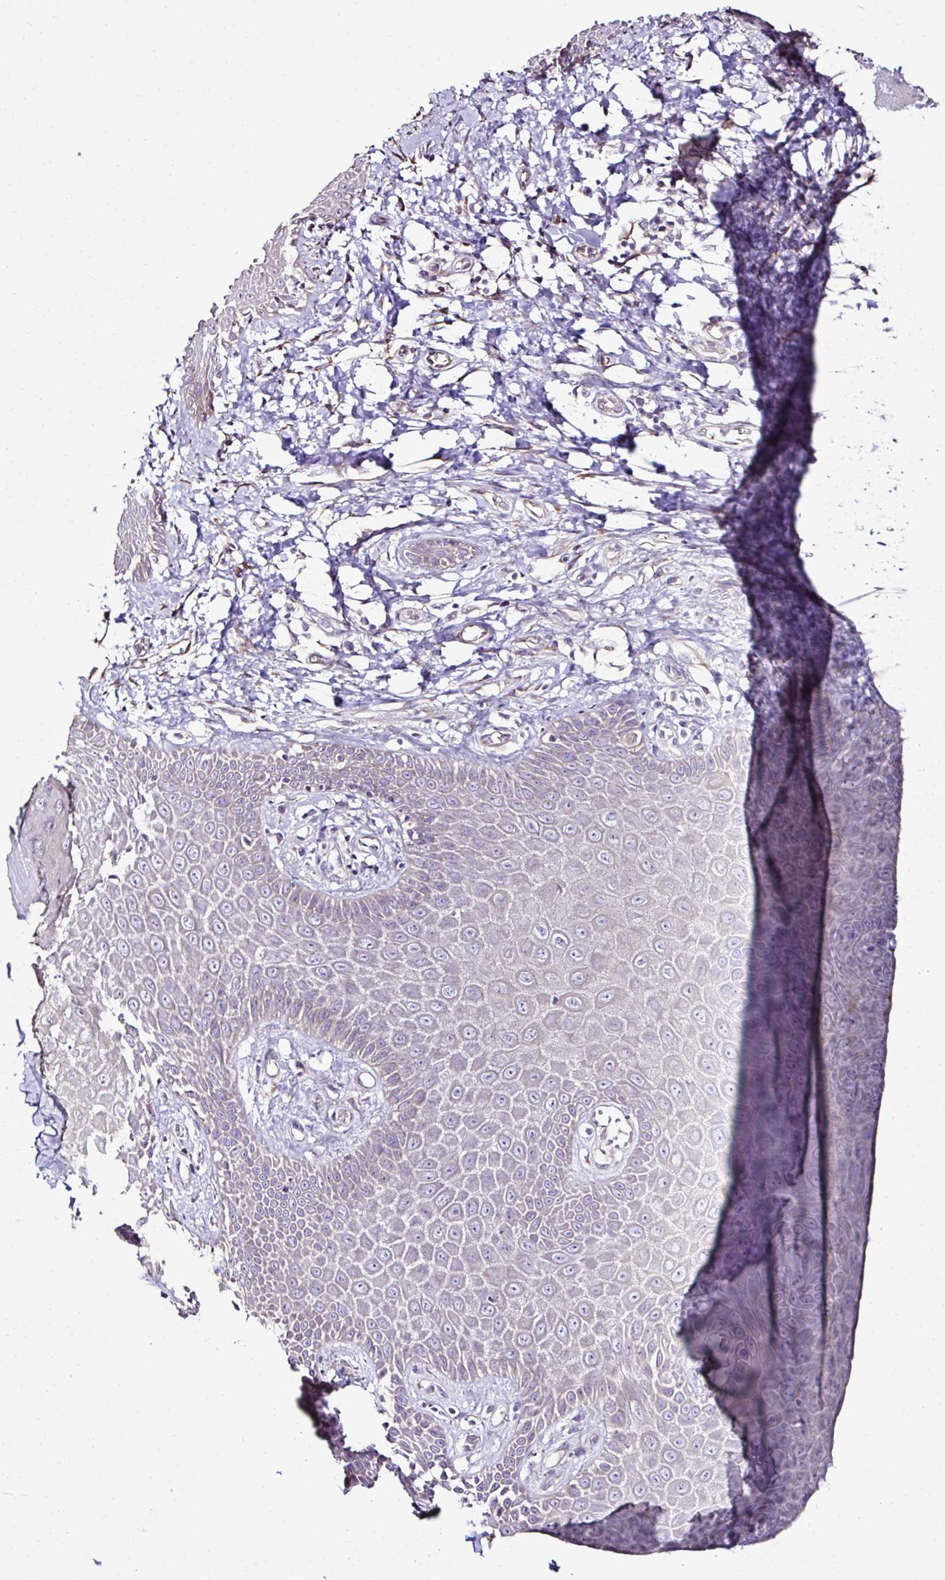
{"staining": {"intensity": "negative", "quantity": "none", "location": "none"}, "tissue": "skin", "cell_type": "Epidermal cells", "image_type": "normal", "snomed": [{"axis": "morphology", "description": "Normal tissue, NOS"}, {"axis": "topography", "description": "Anal"}, {"axis": "topography", "description": "Peripheral nerve tissue"}], "caption": "Immunohistochemistry of normal human skin demonstrates no staining in epidermal cells.", "gene": "CCDC85C", "patient": {"sex": "male", "age": 78}}